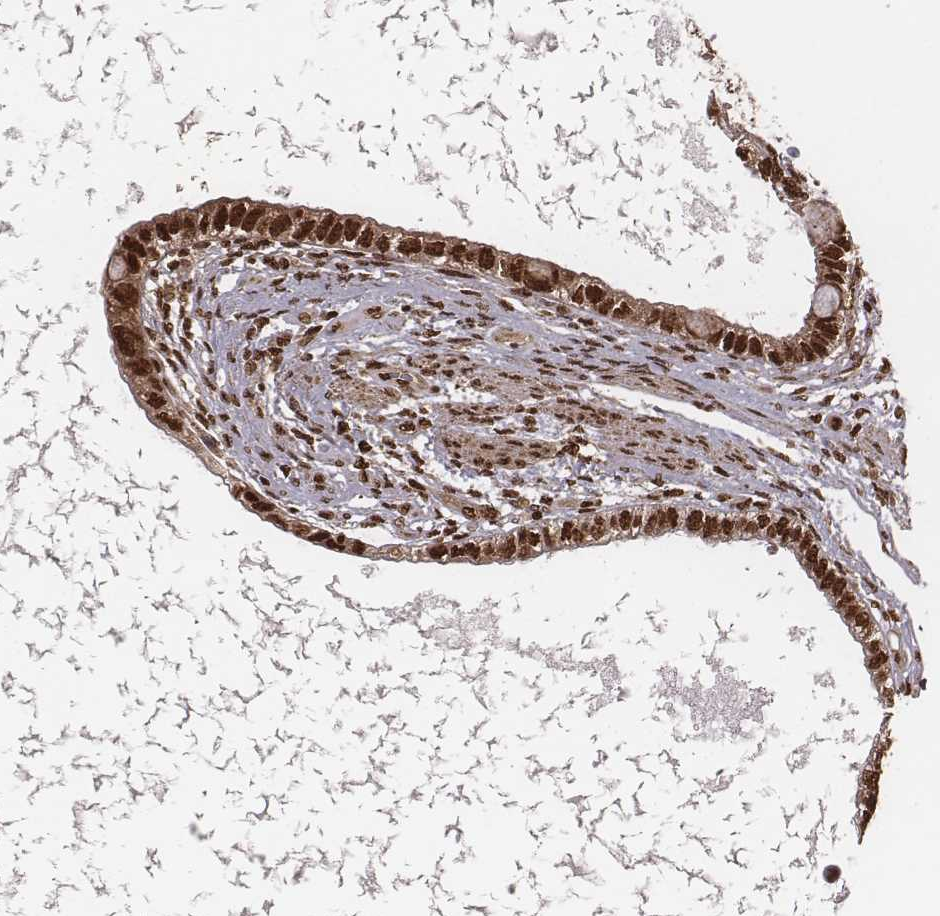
{"staining": {"intensity": "strong", "quantity": ">75%", "location": "cytoplasmic/membranous,nuclear"}, "tissue": "testis cancer", "cell_type": "Tumor cells", "image_type": "cancer", "snomed": [{"axis": "morphology", "description": "Carcinoma, Embryonal, NOS"}, {"axis": "topography", "description": "Testis"}], "caption": "Testis cancer (embryonal carcinoma) was stained to show a protein in brown. There is high levels of strong cytoplasmic/membranous and nuclear positivity in about >75% of tumor cells.", "gene": "NFX1", "patient": {"sex": "male", "age": 26}}